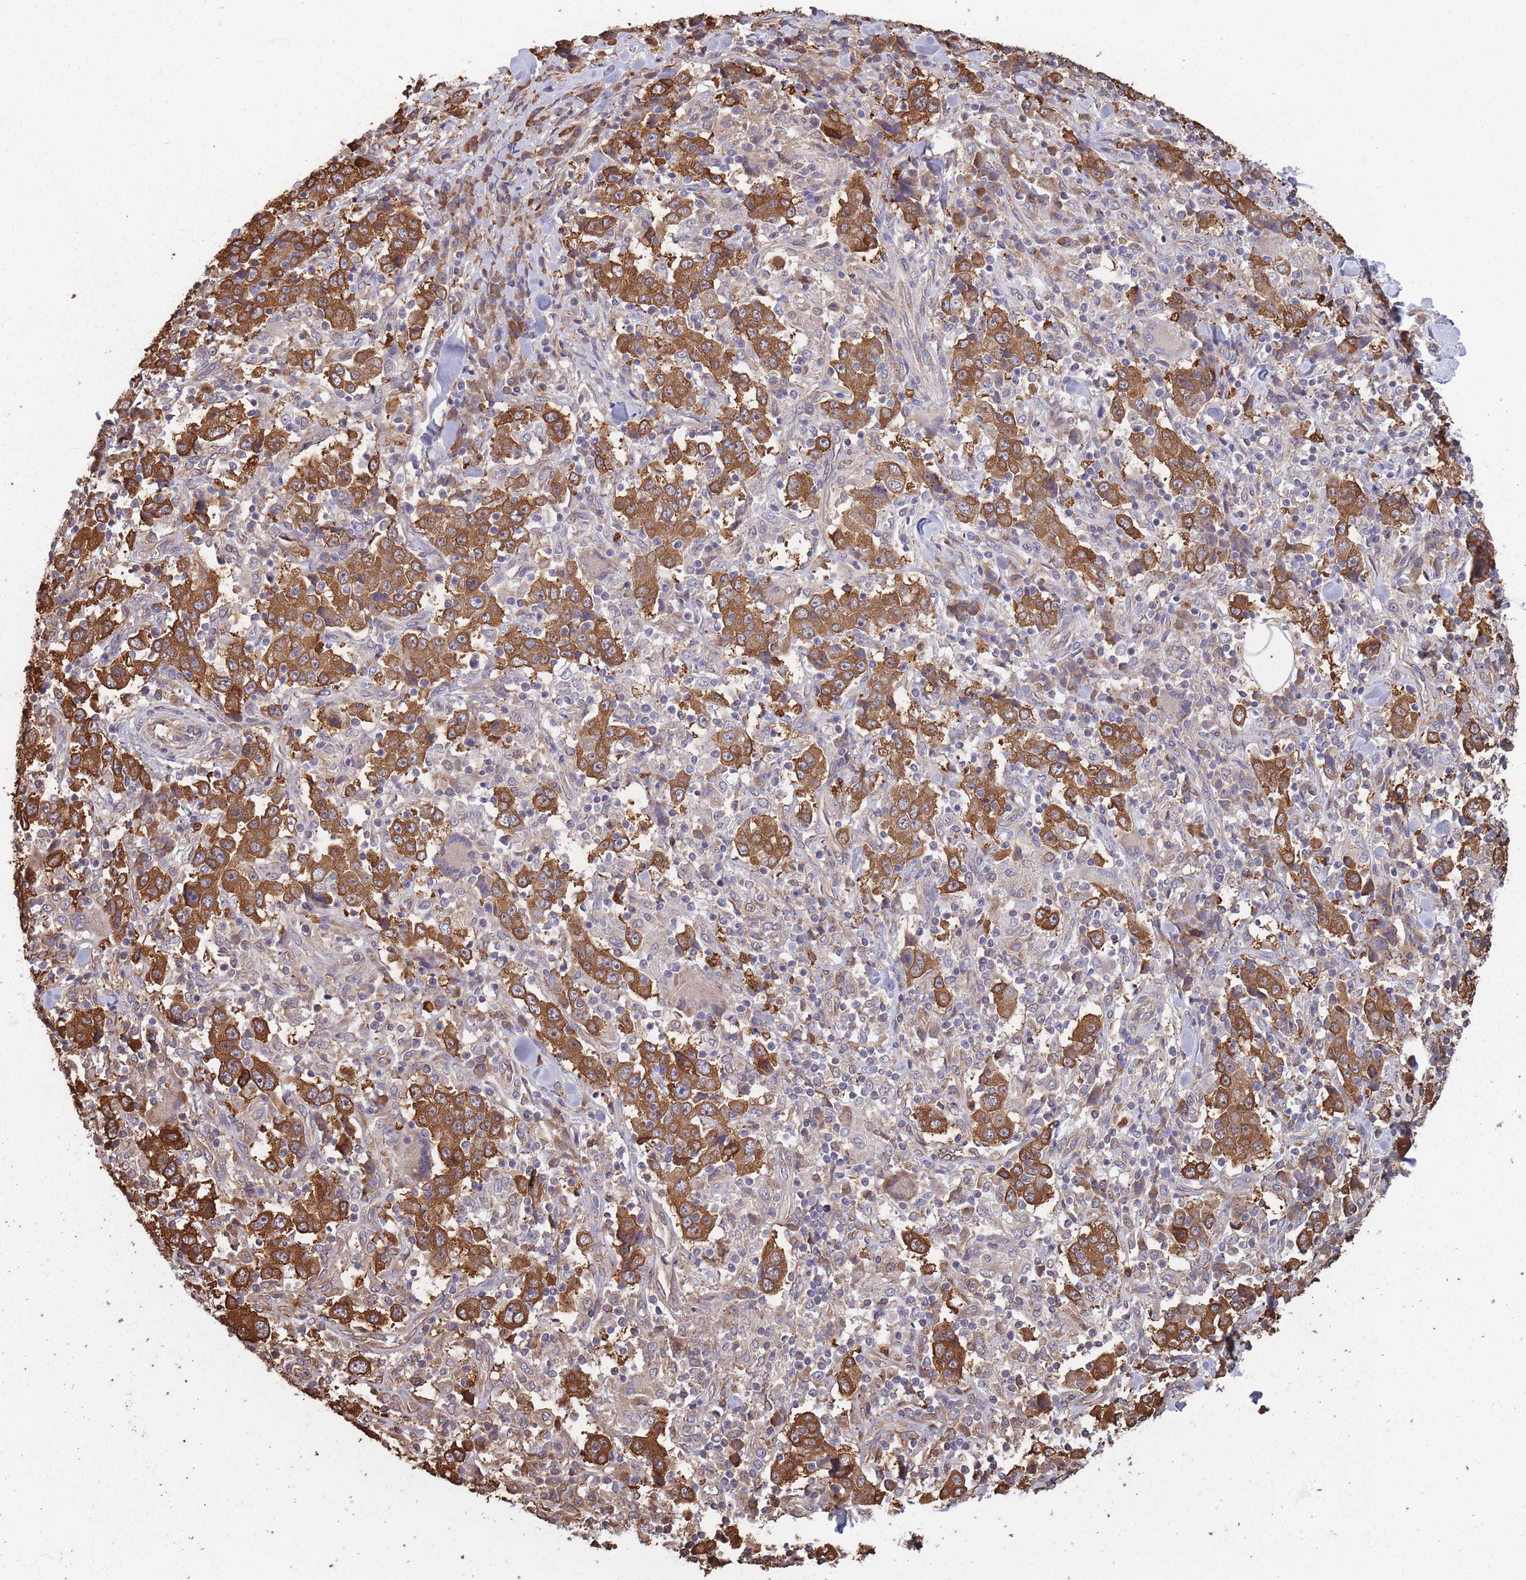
{"staining": {"intensity": "strong", "quantity": ">75%", "location": "cytoplasmic/membranous"}, "tissue": "stomach cancer", "cell_type": "Tumor cells", "image_type": "cancer", "snomed": [{"axis": "morphology", "description": "Normal tissue, NOS"}, {"axis": "morphology", "description": "Adenocarcinoma, NOS"}, {"axis": "topography", "description": "Stomach, upper"}, {"axis": "topography", "description": "Stomach"}], "caption": "Protein analysis of stomach cancer (adenocarcinoma) tissue exhibits strong cytoplasmic/membranous staining in approximately >75% of tumor cells.", "gene": "ARL13B", "patient": {"sex": "male", "age": 59}}